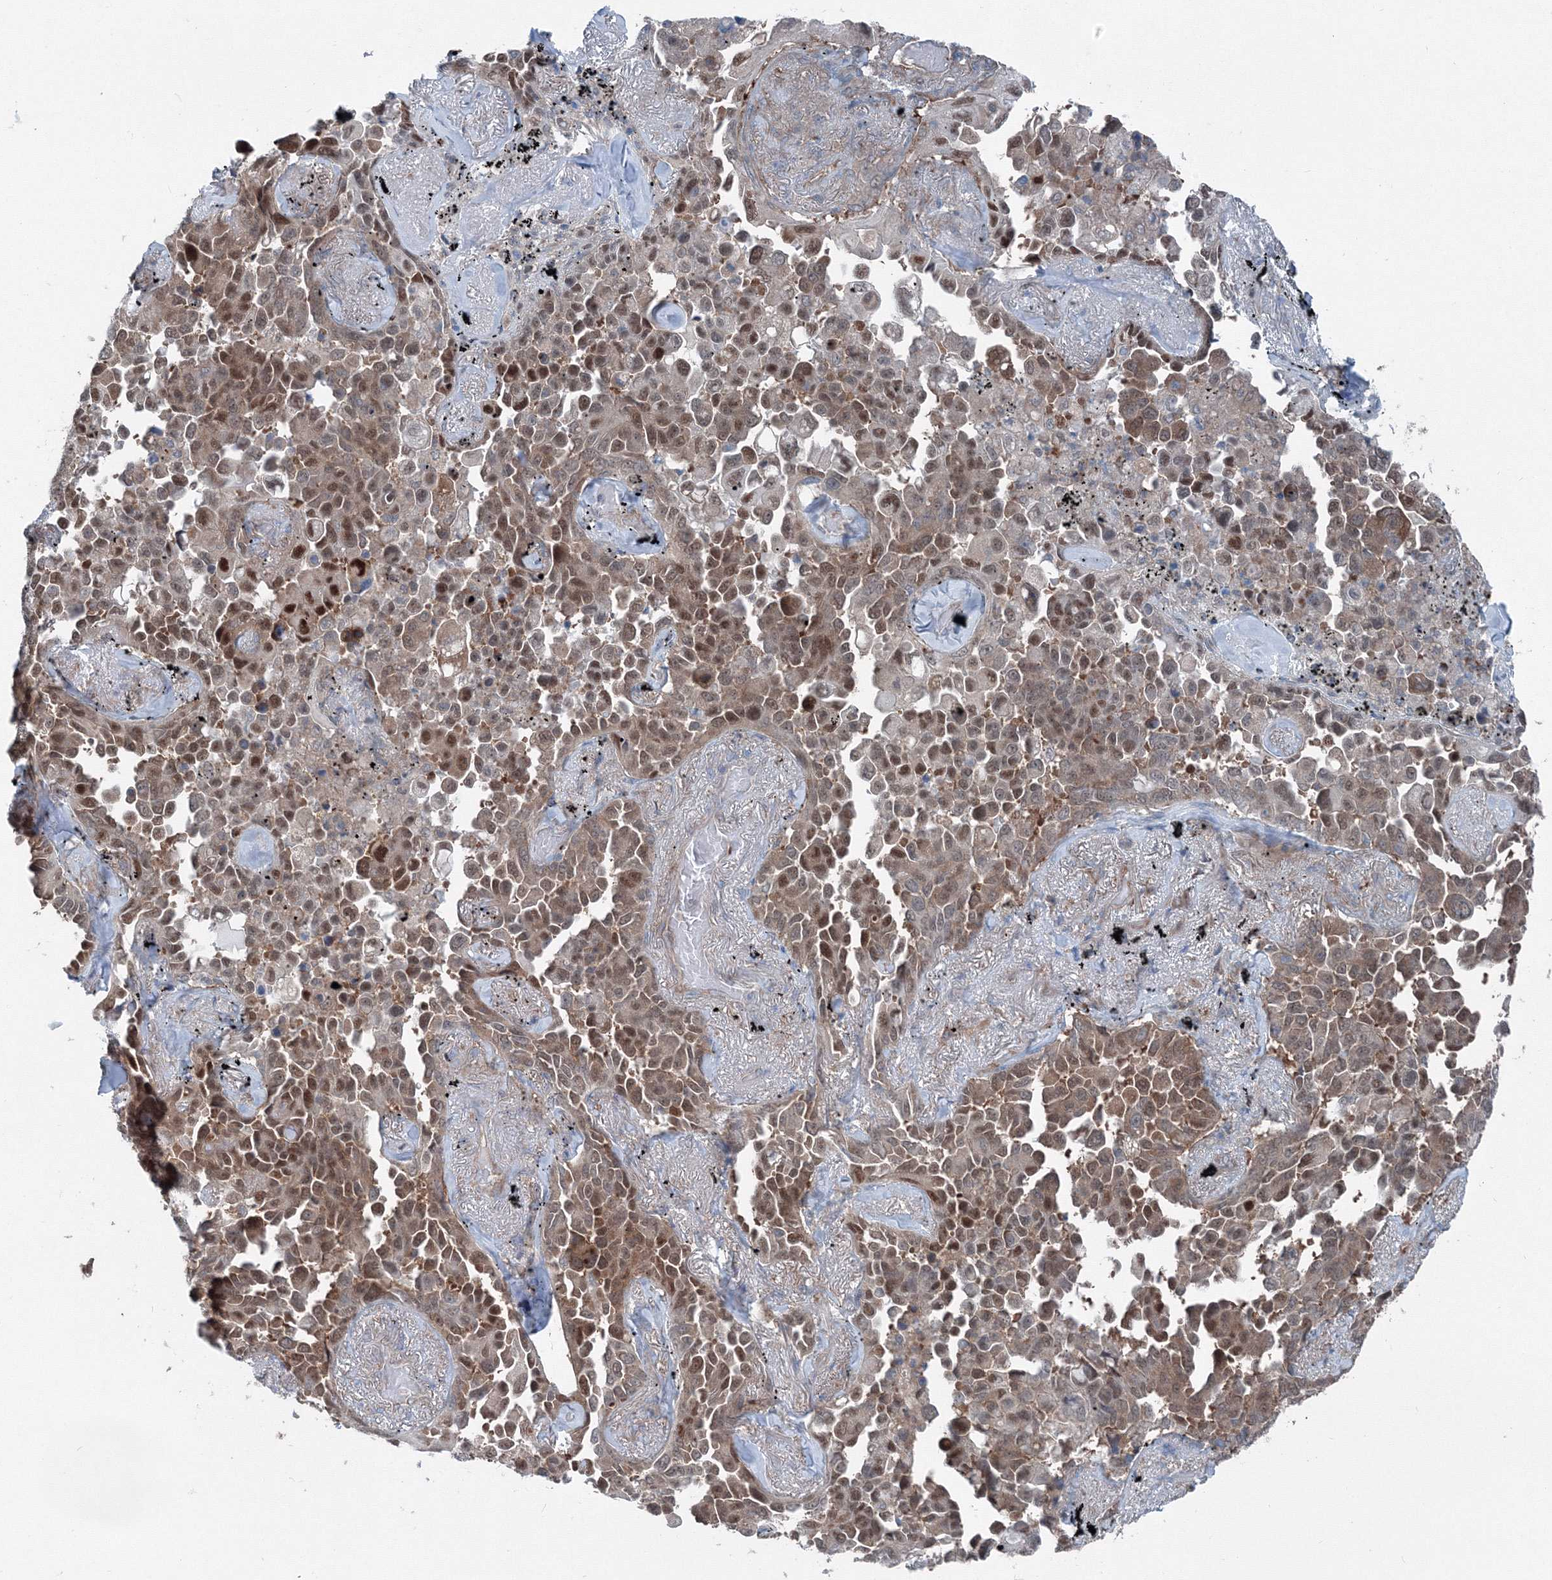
{"staining": {"intensity": "moderate", "quantity": ">75%", "location": "cytoplasmic/membranous,nuclear"}, "tissue": "lung cancer", "cell_type": "Tumor cells", "image_type": "cancer", "snomed": [{"axis": "morphology", "description": "Adenocarcinoma, NOS"}, {"axis": "topography", "description": "Lung"}], "caption": "Immunohistochemistry (IHC) image of human lung cancer (adenocarcinoma) stained for a protein (brown), which displays medium levels of moderate cytoplasmic/membranous and nuclear positivity in about >75% of tumor cells.", "gene": "TPRKB", "patient": {"sex": "female", "age": 67}}